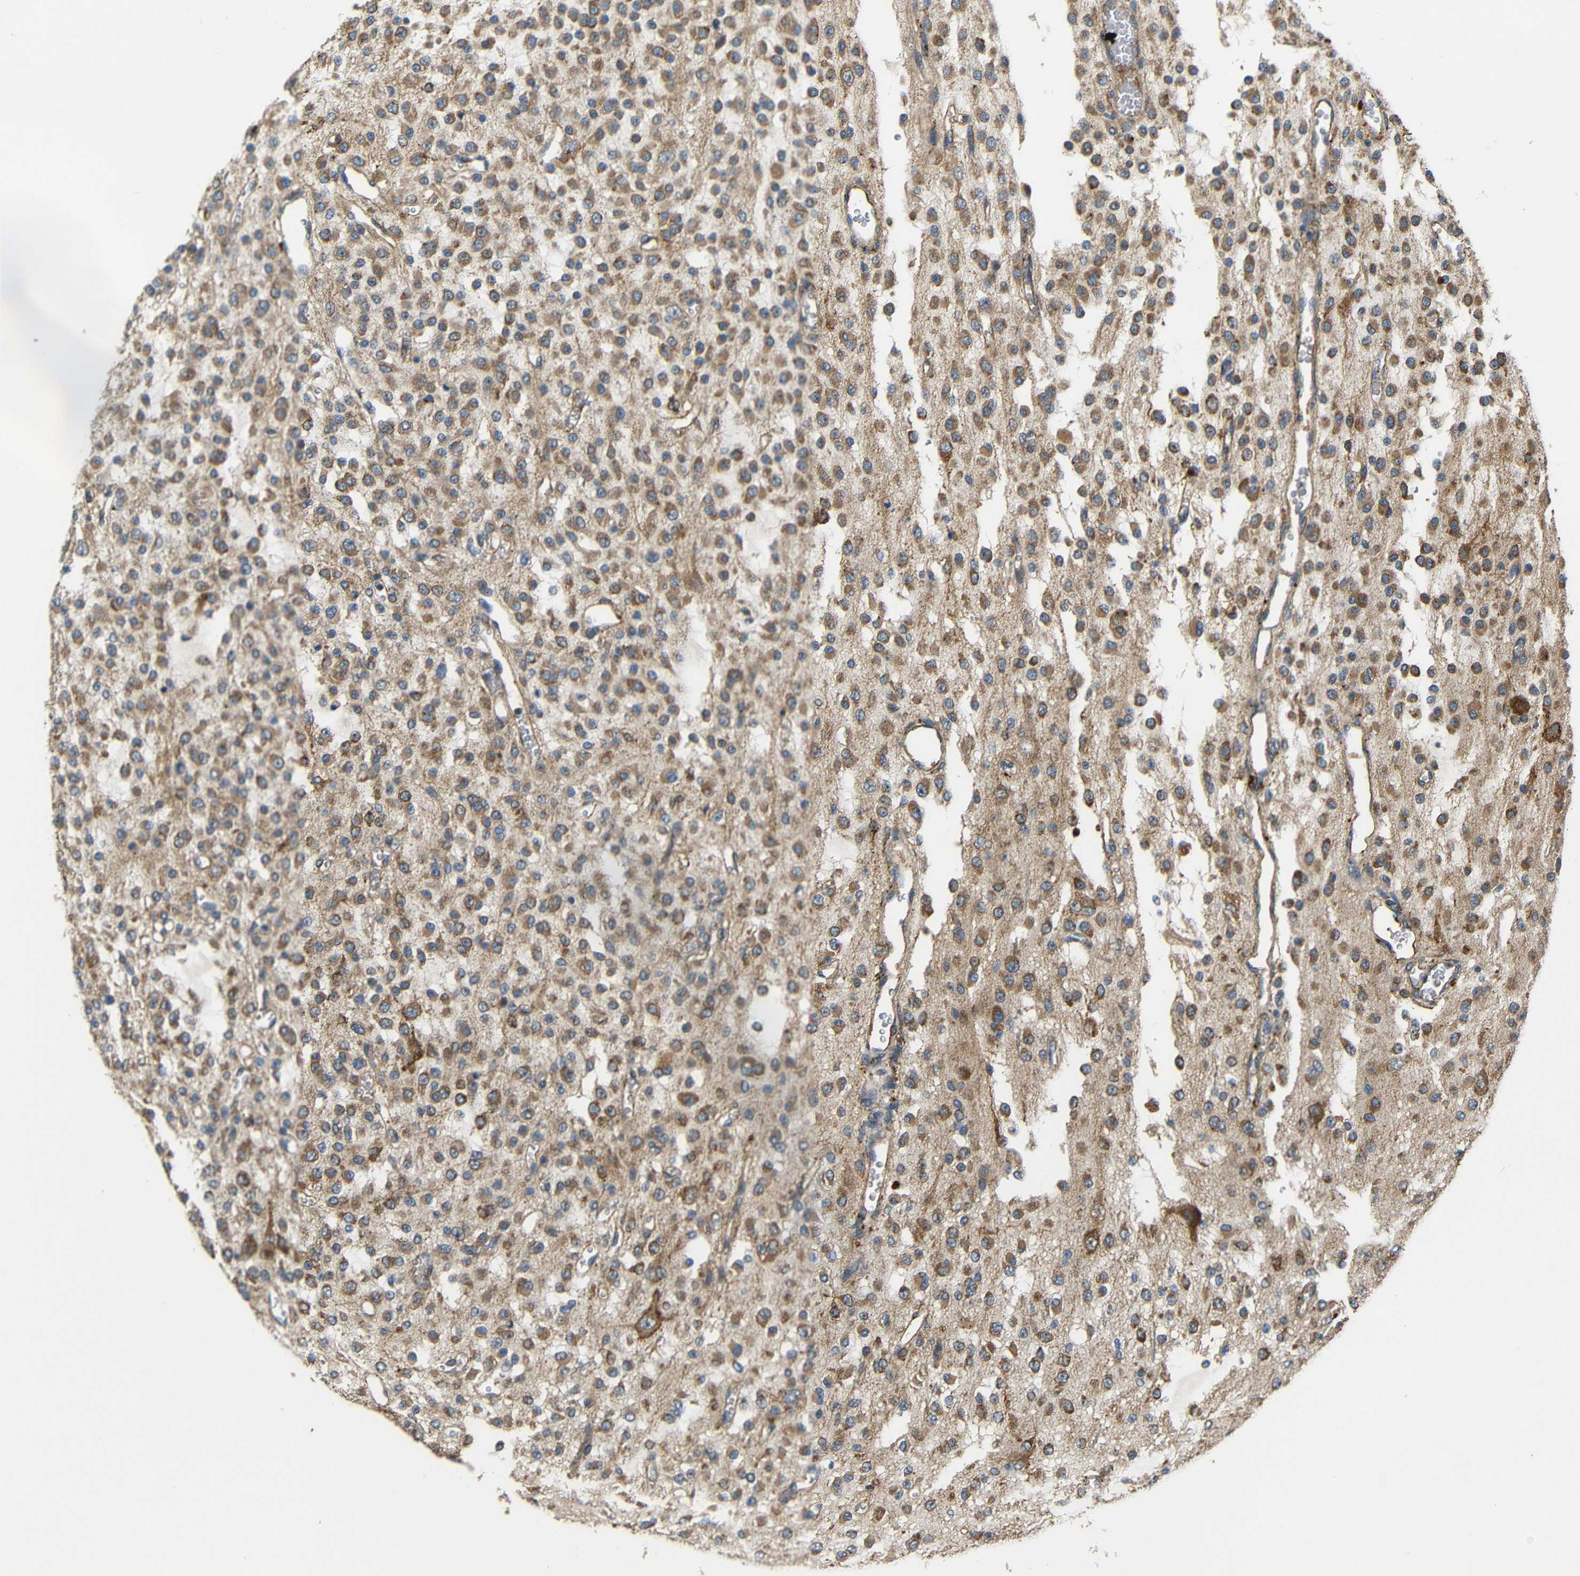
{"staining": {"intensity": "moderate", "quantity": ">75%", "location": "cytoplasmic/membranous"}, "tissue": "glioma", "cell_type": "Tumor cells", "image_type": "cancer", "snomed": [{"axis": "morphology", "description": "Glioma, malignant, Low grade"}, {"axis": "topography", "description": "Brain"}], "caption": "Human malignant low-grade glioma stained with a protein marker demonstrates moderate staining in tumor cells.", "gene": "ATP7A", "patient": {"sex": "male", "age": 38}}